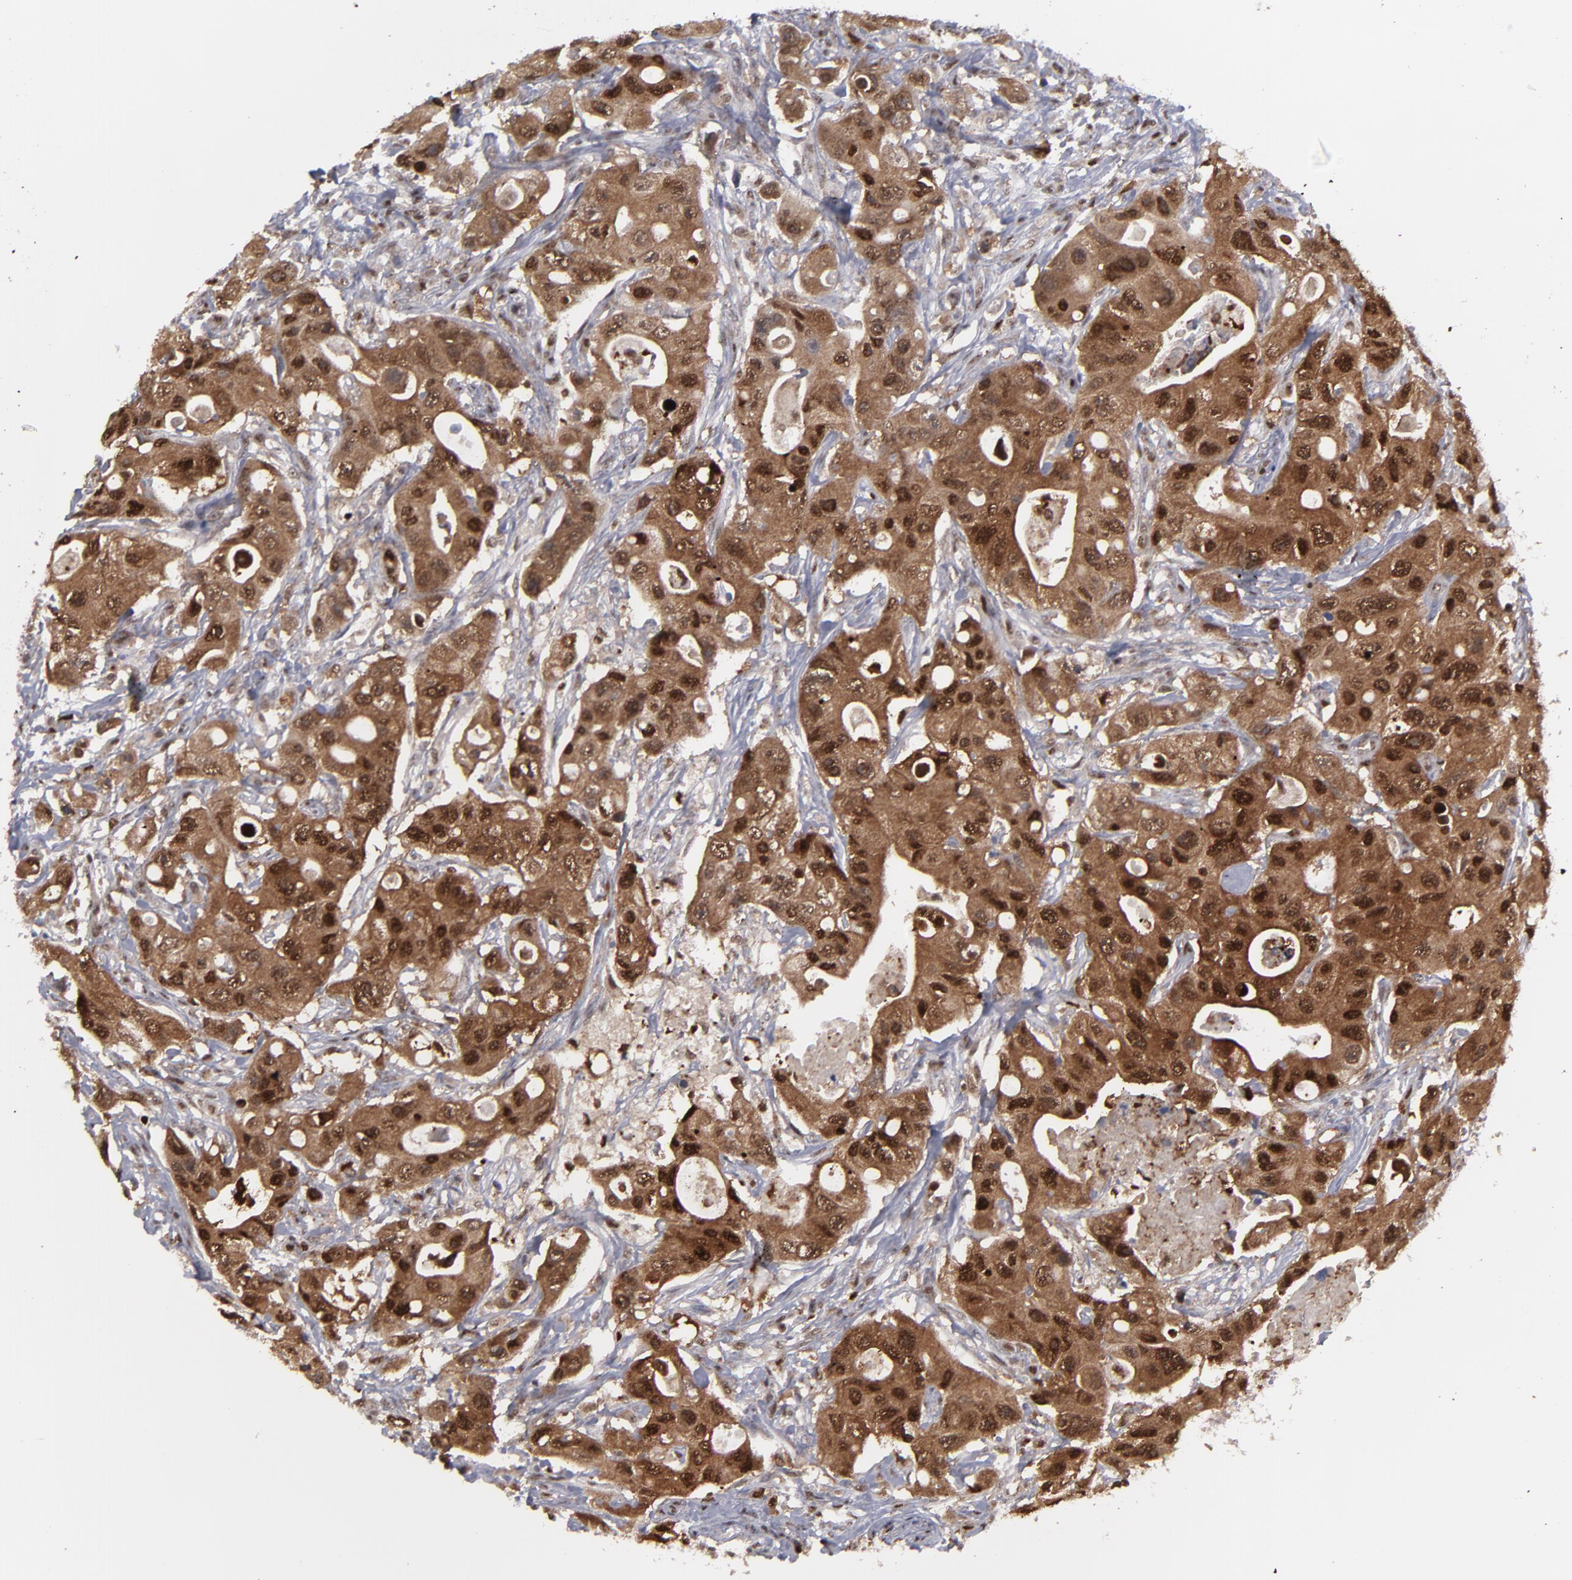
{"staining": {"intensity": "strong", "quantity": ">75%", "location": "cytoplasmic/membranous,nuclear"}, "tissue": "colorectal cancer", "cell_type": "Tumor cells", "image_type": "cancer", "snomed": [{"axis": "morphology", "description": "Adenocarcinoma, NOS"}, {"axis": "topography", "description": "Colon"}], "caption": "Tumor cells demonstrate high levels of strong cytoplasmic/membranous and nuclear expression in approximately >75% of cells in human adenocarcinoma (colorectal). The staining is performed using DAB (3,3'-diaminobenzidine) brown chromogen to label protein expression. The nuclei are counter-stained blue using hematoxylin.", "gene": "GSR", "patient": {"sex": "female", "age": 46}}